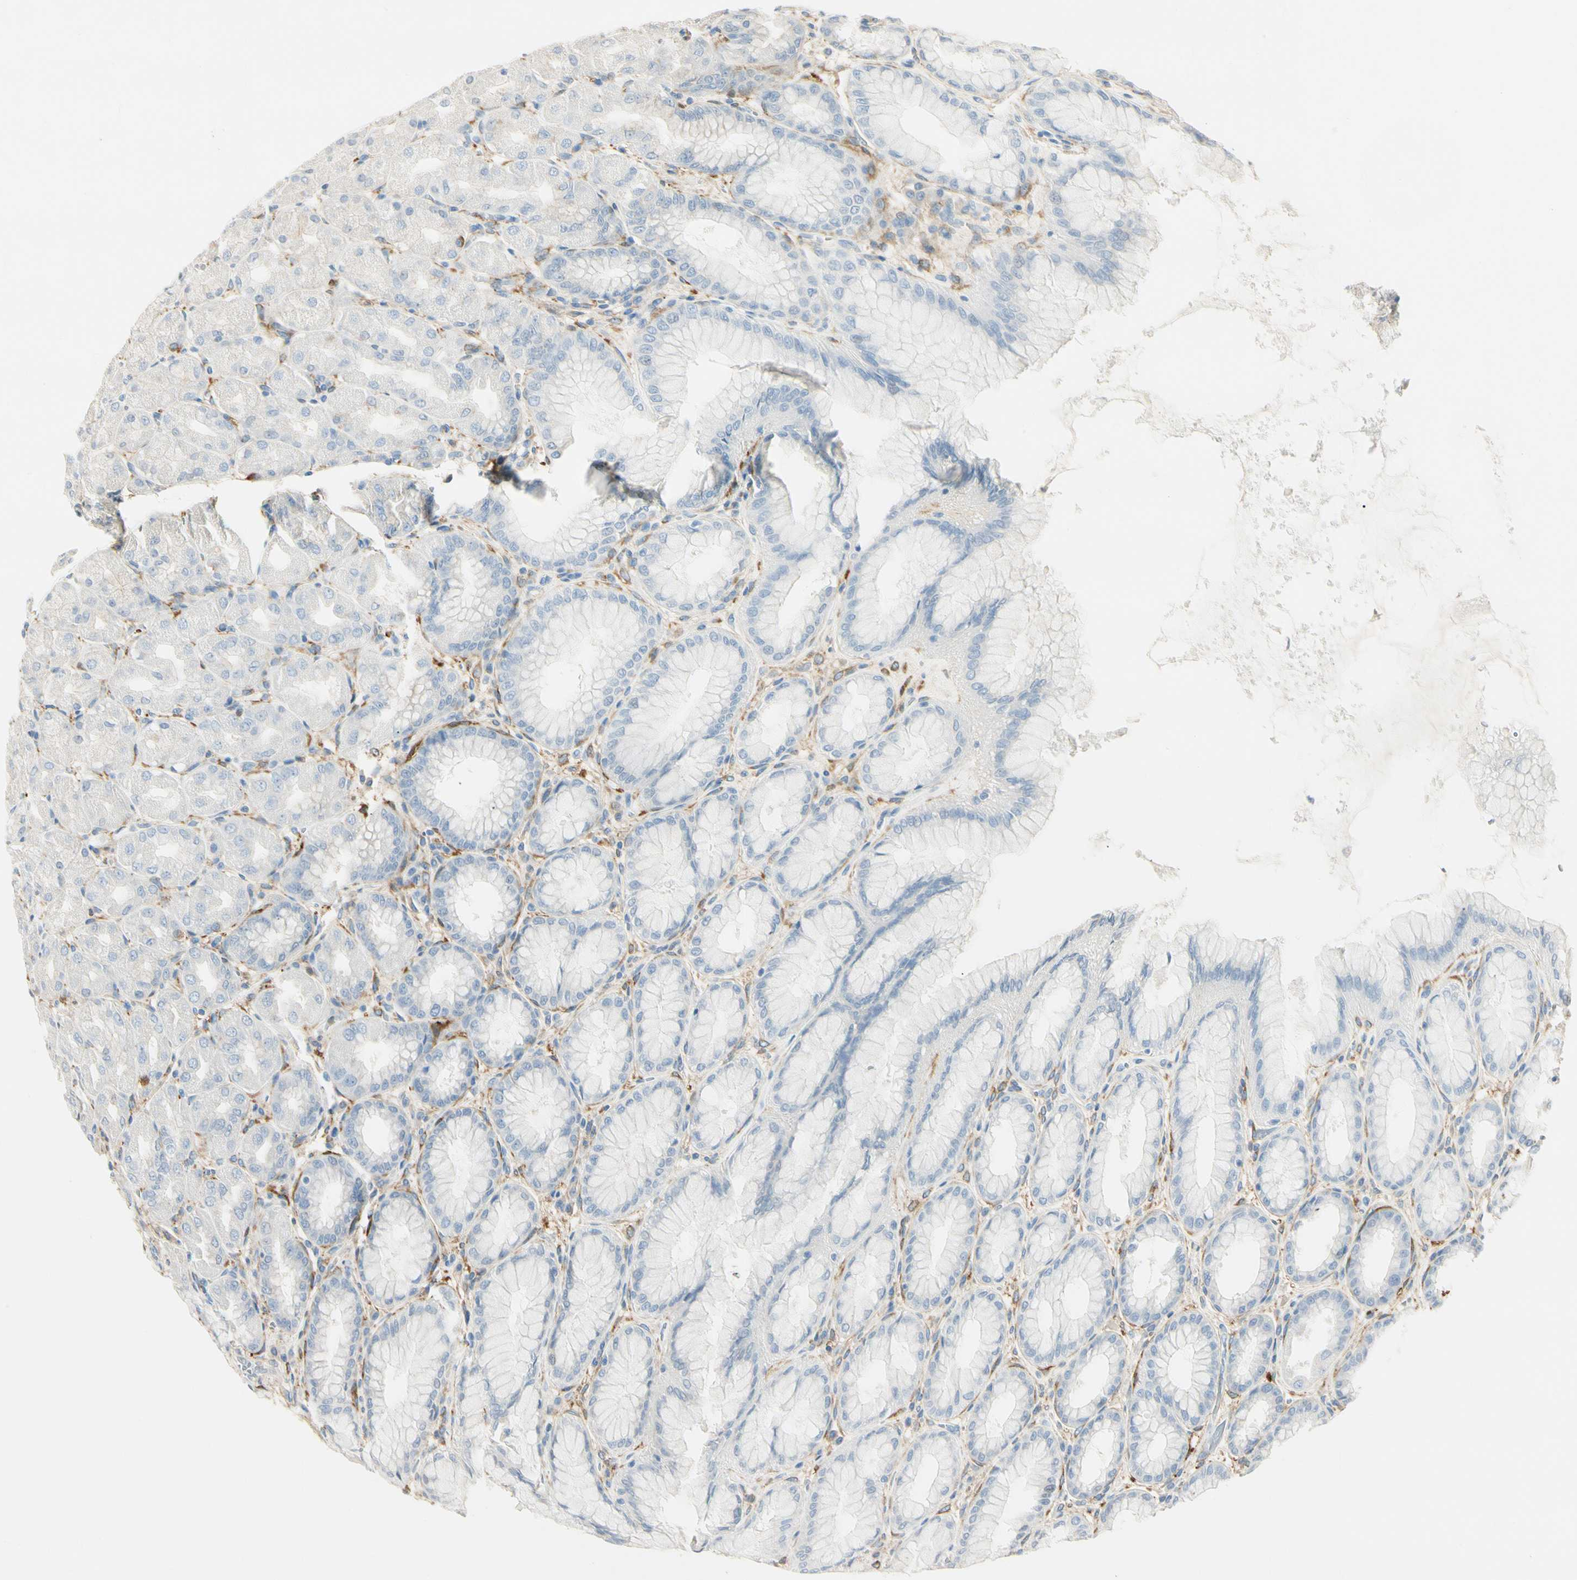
{"staining": {"intensity": "negative", "quantity": "none", "location": "none"}, "tissue": "stomach", "cell_type": "Glandular cells", "image_type": "normal", "snomed": [{"axis": "morphology", "description": "Normal tissue, NOS"}, {"axis": "topography", "description": "Stomach, upper"}], "caption": "Immunohistochemistry photomicrograph of benign stomach: stomach stained with DAB (3,3'-diaminobenzidine) demonstrates no significant protein staining in glandular cells. Brightfield microscopy of immunohistochemistry (IHC) stained with DAB (3,3'-diaminobenzidine) (brown) and hematoxylin (blue), captured at high magnification.", "gene": "AMPH", "patient": {"sex": "female", "age": 56}}